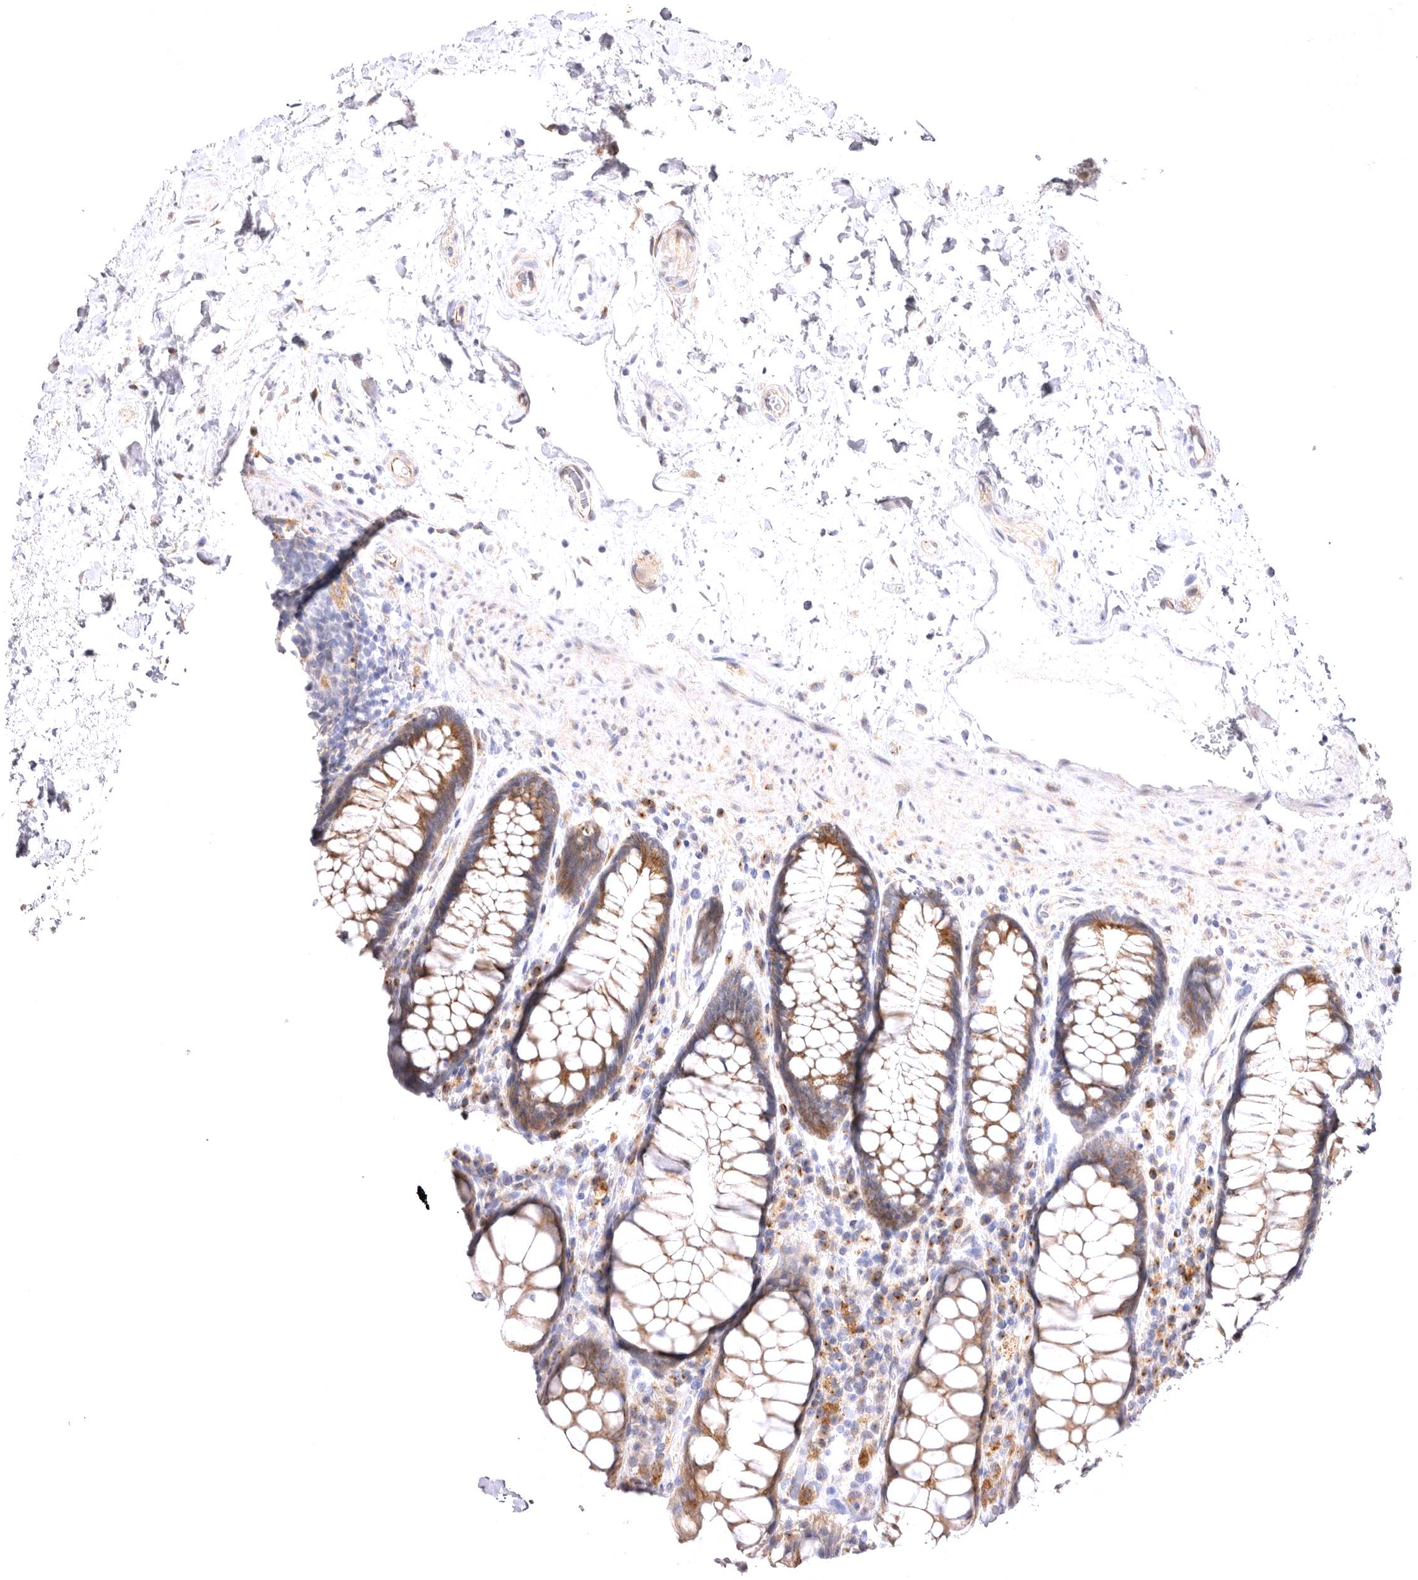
{"staining": {"intensity": "moderate", "quantity": ">75%", "location": "cytoplasmic/membranous"}, "tissue": "rectum", "cell_type": "Glandular cells", "image_type": "normal", "snomed": [{"axis": "morphology", "description": "Normal tissue, NOS"}, {"axis": "topography", "description": "Rectum"}], "caption": "A brown stain labels moderate cytoplasmic/membranous staining of a protein in glandular cells of normal rectum. The protein is shown in brown color, while the nuclei are stained blue.", "gene": "VPS45", "patient": {"sex": "male", "age": 64}}